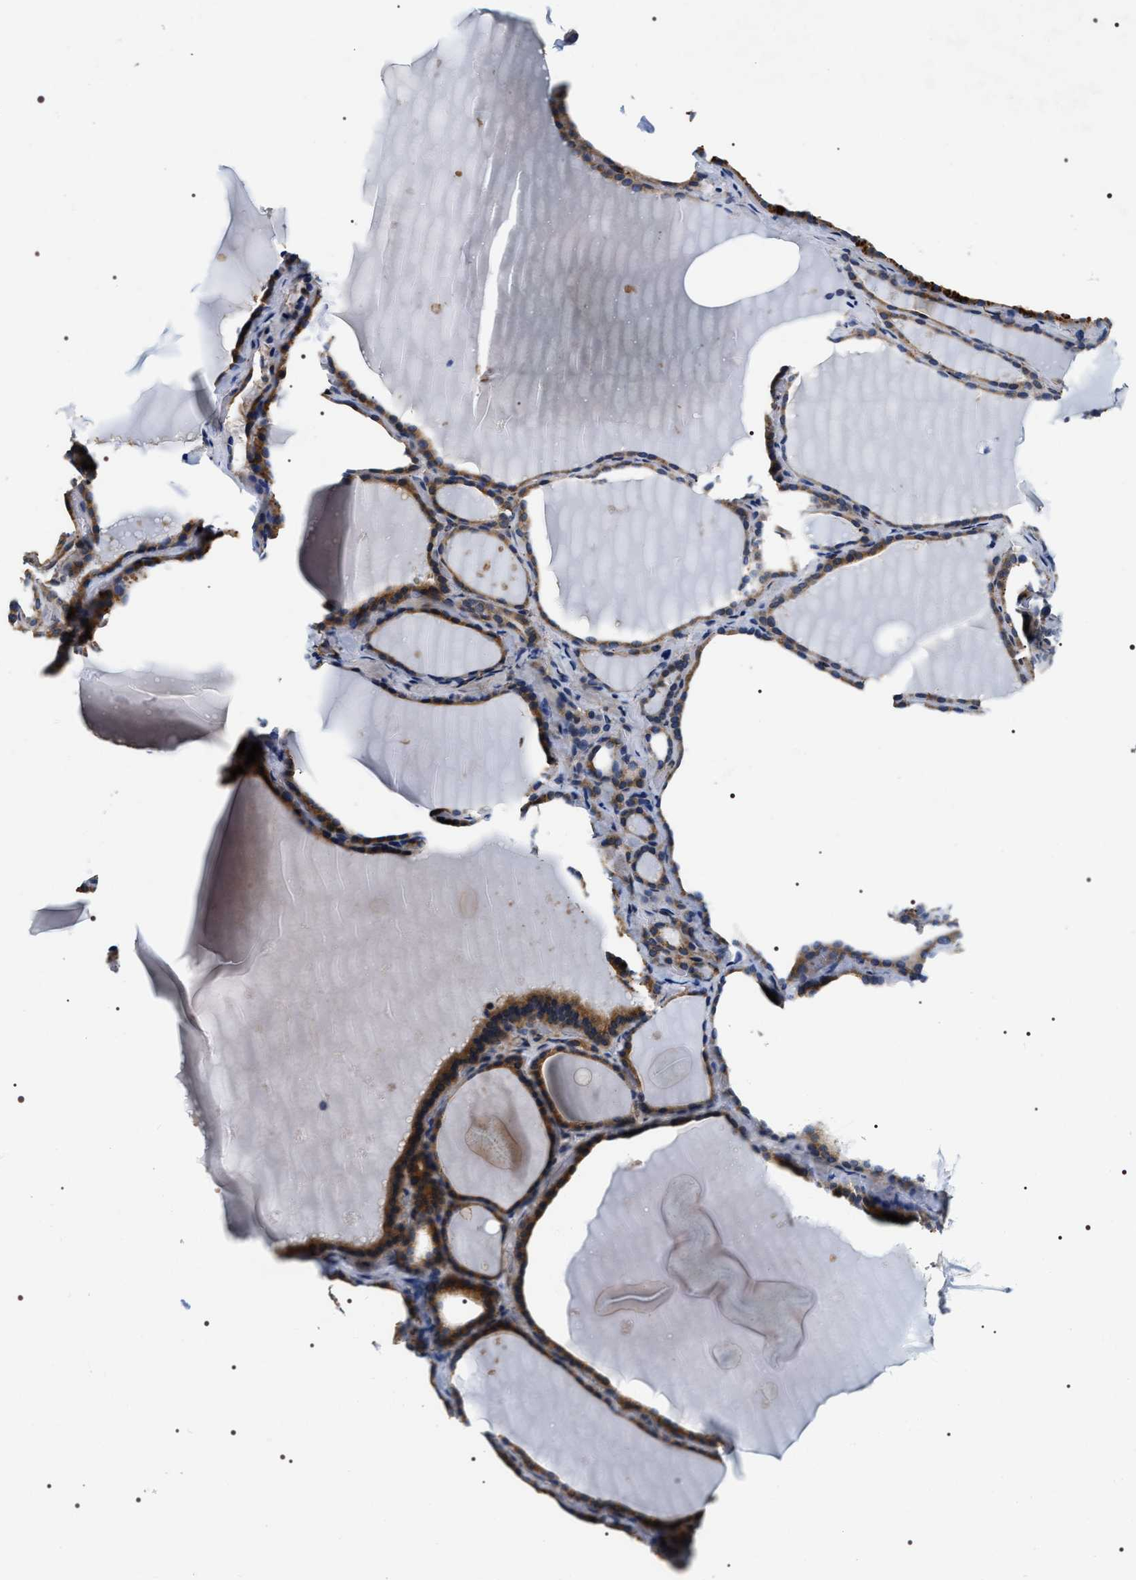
{"staining": {"intensity": "moderate", "quantity": ">75%", "location": "cytoplasmic/membranous"}, "tissue": "thyroid gland", "cell_type": "Glandular cells", "image_type": "normal", "snomed": [{"axis": "morphology", "description": "Normal tissue, NOS"}, {"axis": "topography", "description": "Thyroid gland"}], "caption": "Human thyroid gland stained with a brown dye reveals moderate cytoplasmic/membranous positive expression in approximately >75% of glandular cells.", "gene": "ZC3HAV1L", "patient": {"sex": "female", "age": 28}}